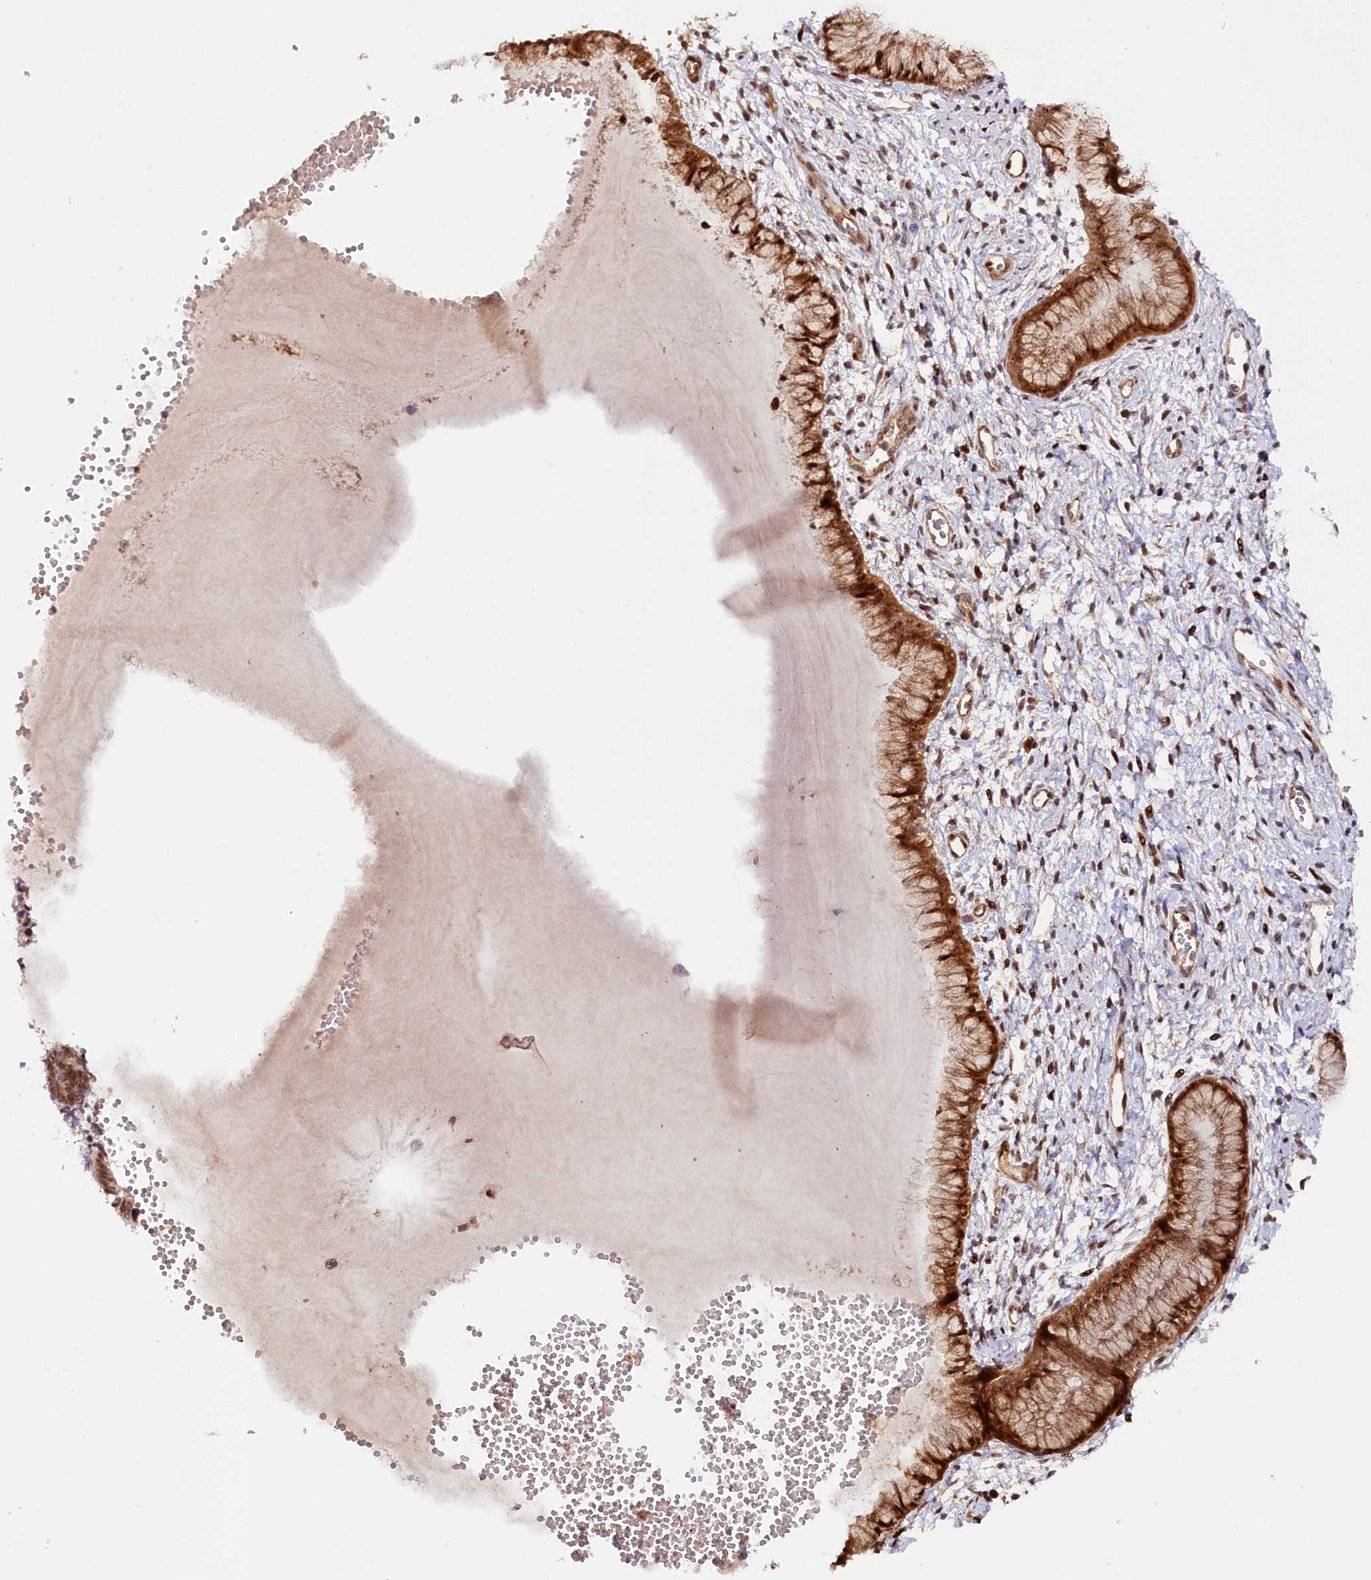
{"staining": {"intensity": "strong", "quantity": ">75%", "location": "cytoplasmic/membranous,nuclear"}, "tissue": "cervix", "cell_type": "Glandular cells", "image_type": "normal", "snomed": [{"axis": "morphology", "description": "Normal tissue, NOS"}, {"axis": "topography", "description": "Cervix"}], "caption": "The immunohistochemical stain highlights strong cytoplasmic/membranous,nuclear staining in glandular cells of normal cervix. (DAB = brown stain, brightfield microscopy at high magnification).", "gene": "ANKRD24", "patient": {"sex": "female", "age": 42}}